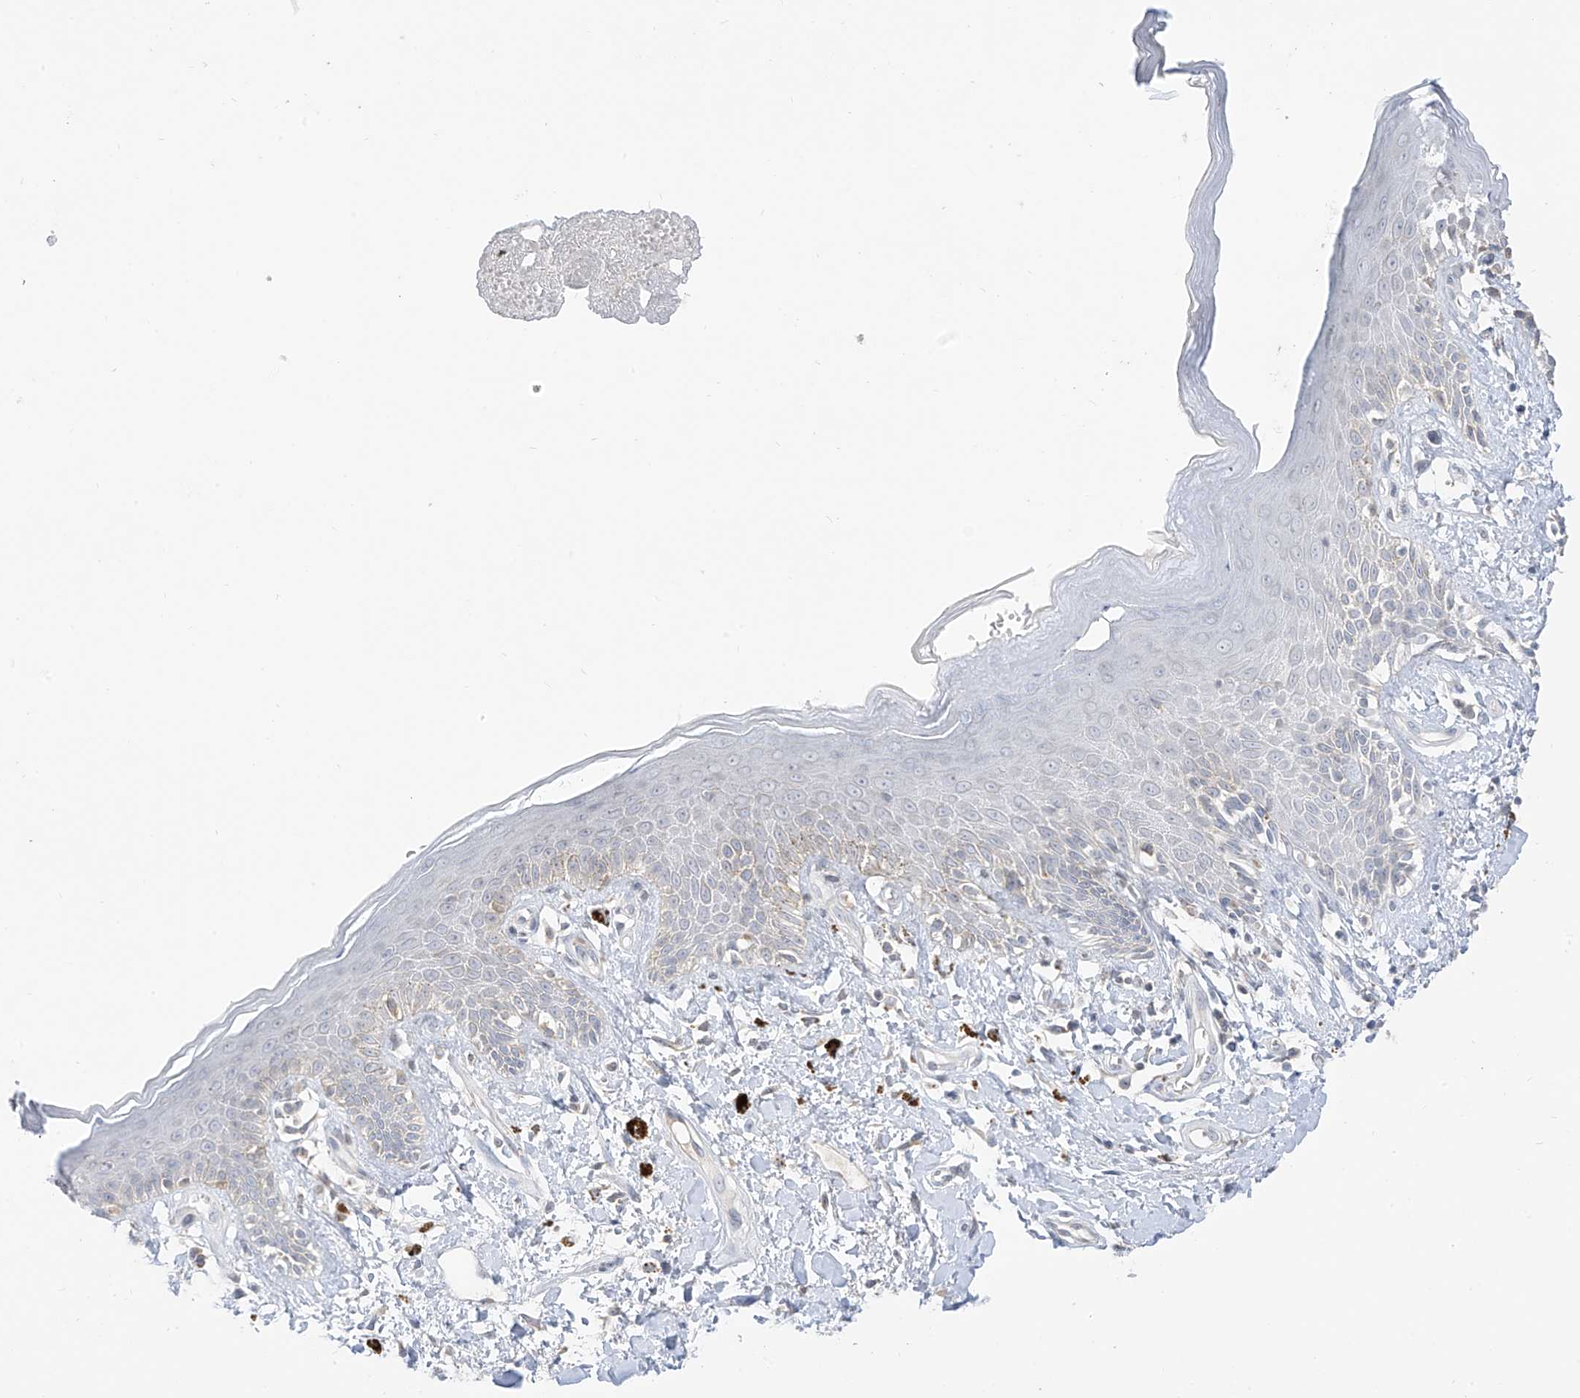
{"staining": {"intensity": "moderate", "quantity": "<25%", "location": "cytoplasmic/membranous"}, "tissue": "skin", "cell_type": "Epidermal cells", "image_type": "normal", "snomed": [{"axis": "morphology", "description": "Normal tissue, NOS"}, {"axis": "topography", "description": "Anal"}], "caption": "Immunohistochemistry (IHC) (DAB) staining of unremarkable skin shows moderate cytoplasmic/membranous protein expression in about <25% of epidermal cells. (DAB (3,3'-diaminobenzidine) IHC, brown staining for protein, blue staining for nuclei).", "gene": "C2orf42", "patient": {"sex": "female", "age": 78}}